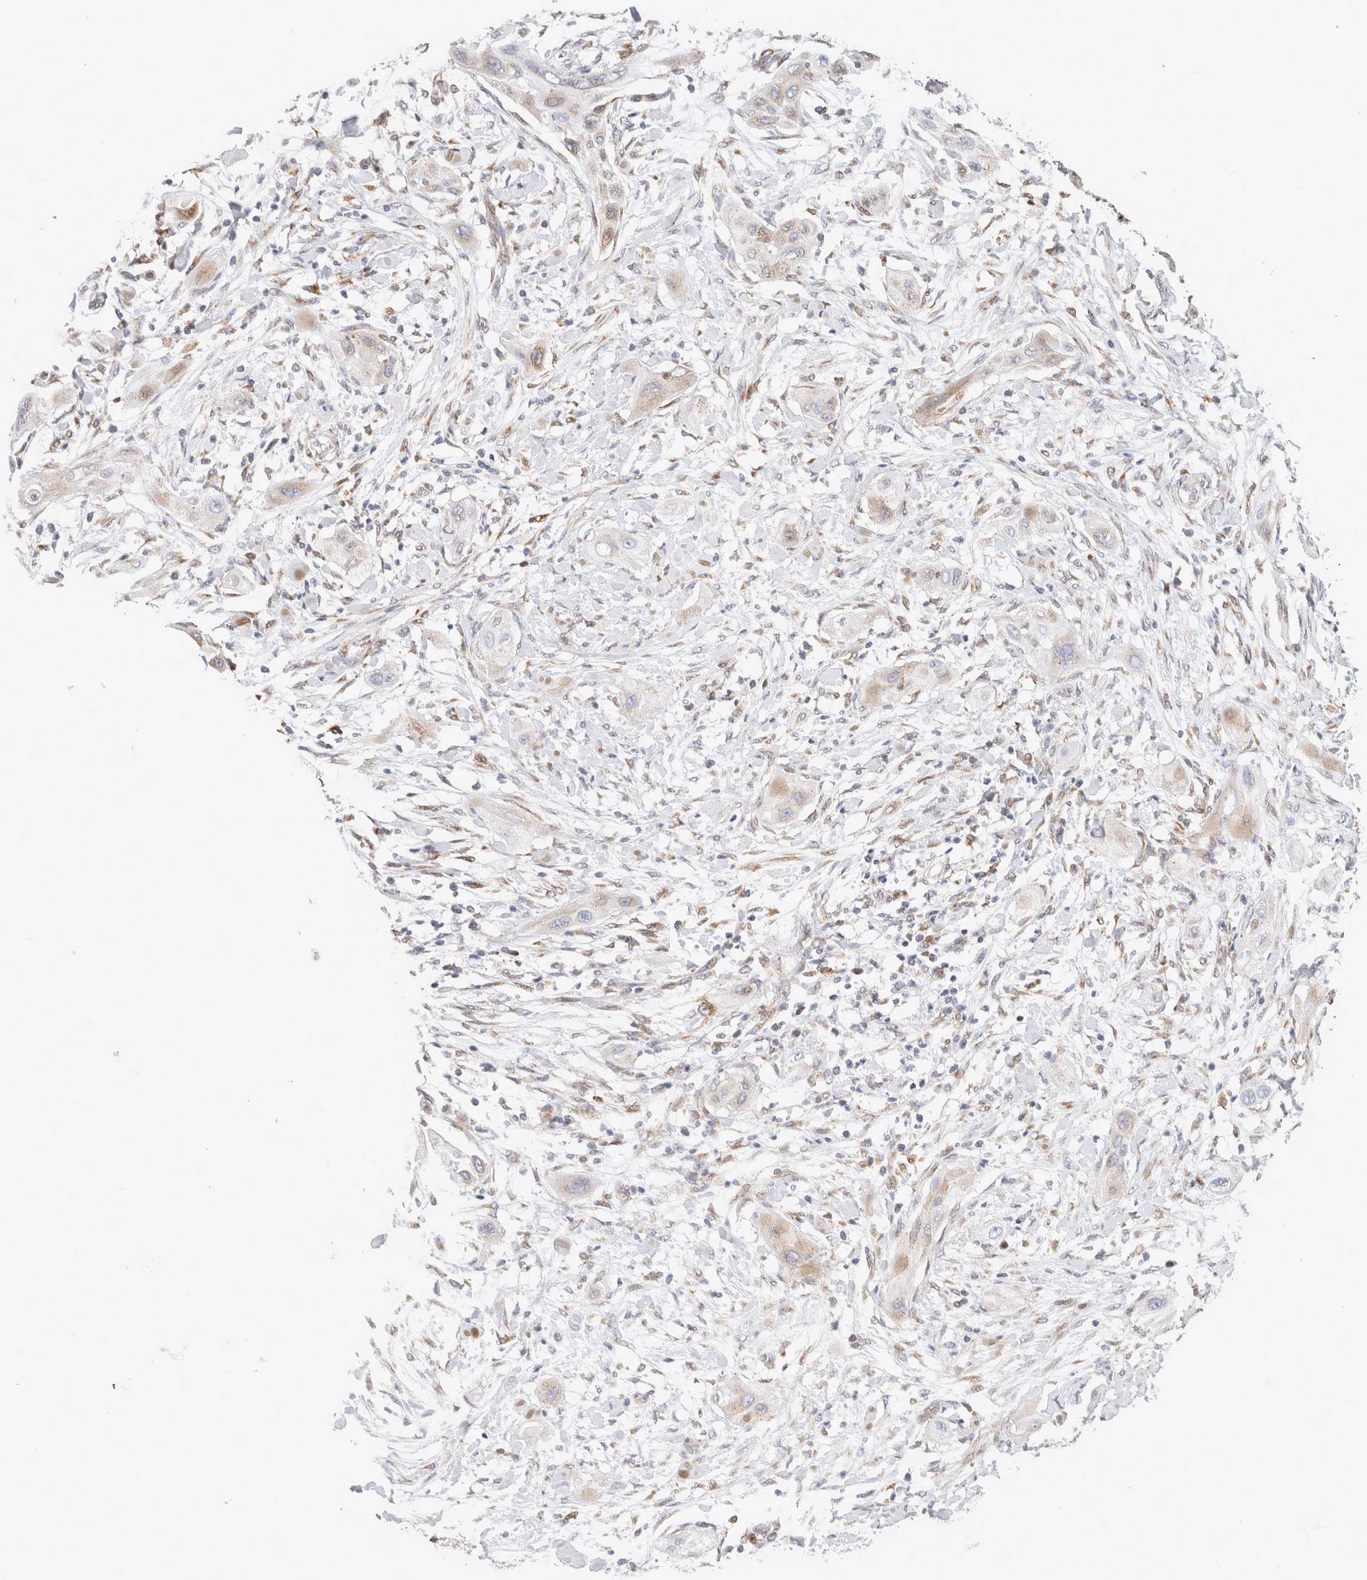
{"staining": {"intensity": "weak", "quantity": "25%-75%", "location": "cytoplasmic/membranous"}, "tissue": "lung cancer", "cell_type": "Tumor cells", "image_type": "cancer", "snomed": [{"axis": "morphology", "description": "Squamous cell carcinoma, NOS"}, {"axis": "topography", "description": "Lung"}], "caption": "Immunohistochemical staining of human squamous cell carcinoma (lung) displays low levels of weak cytoplasmic/membranous protein staining in approximately 25%-75% of tumor cells.", "gene": "MCFD2", "patient": {"sex": "female", "age": 47}}